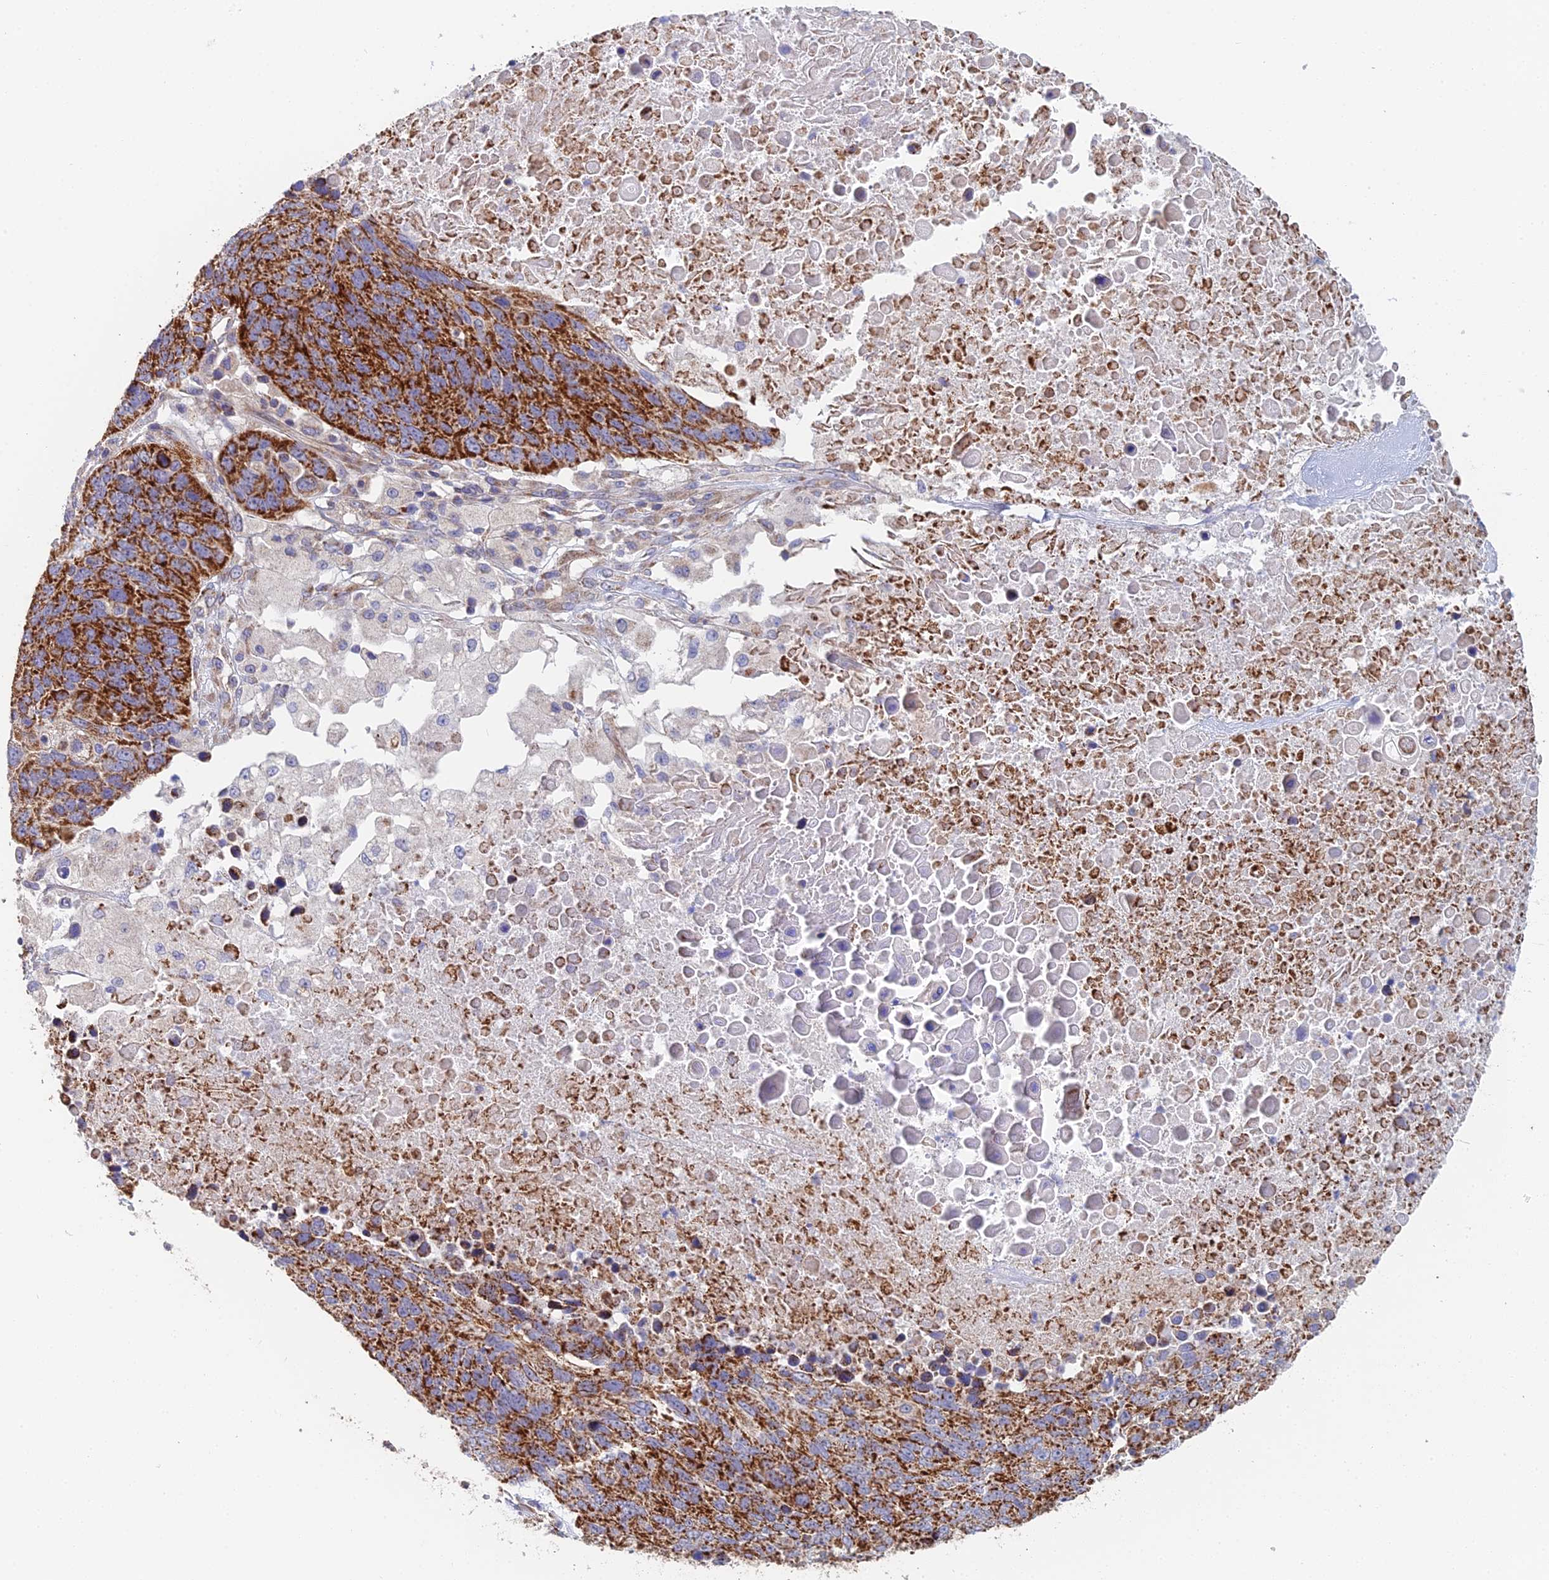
{"staining": {"intensity": "strong", "quantity": ">75%", "location": "cytoplasmic/membranous"}, "tissue": "lung cancer", "cell_type": "Tumor cells", "image_type": "cancer", "snomed": [{"axis": "morphology", "description": "Normal tissue, NOS"}, {"axis": "morphology", "description": "Squamous cell carcinoma, NOS"}, {"axis": "topography", "description": "Lymph node"}, {"axis": "topography", "description": "Lung"}], "caption": "A brown stain shows strong cytoplasmic/membranous positivity of a protein in squamous cell carcinoma (lung) tumor cells. Using DAB (3,3'-diaminobenzidine) (brown) and hematoxylin (blue) stains, captured at high magnification using brightfield microscopy.", "gene": "ECSIT", "patient": {"sex": "male", "age": 66}}